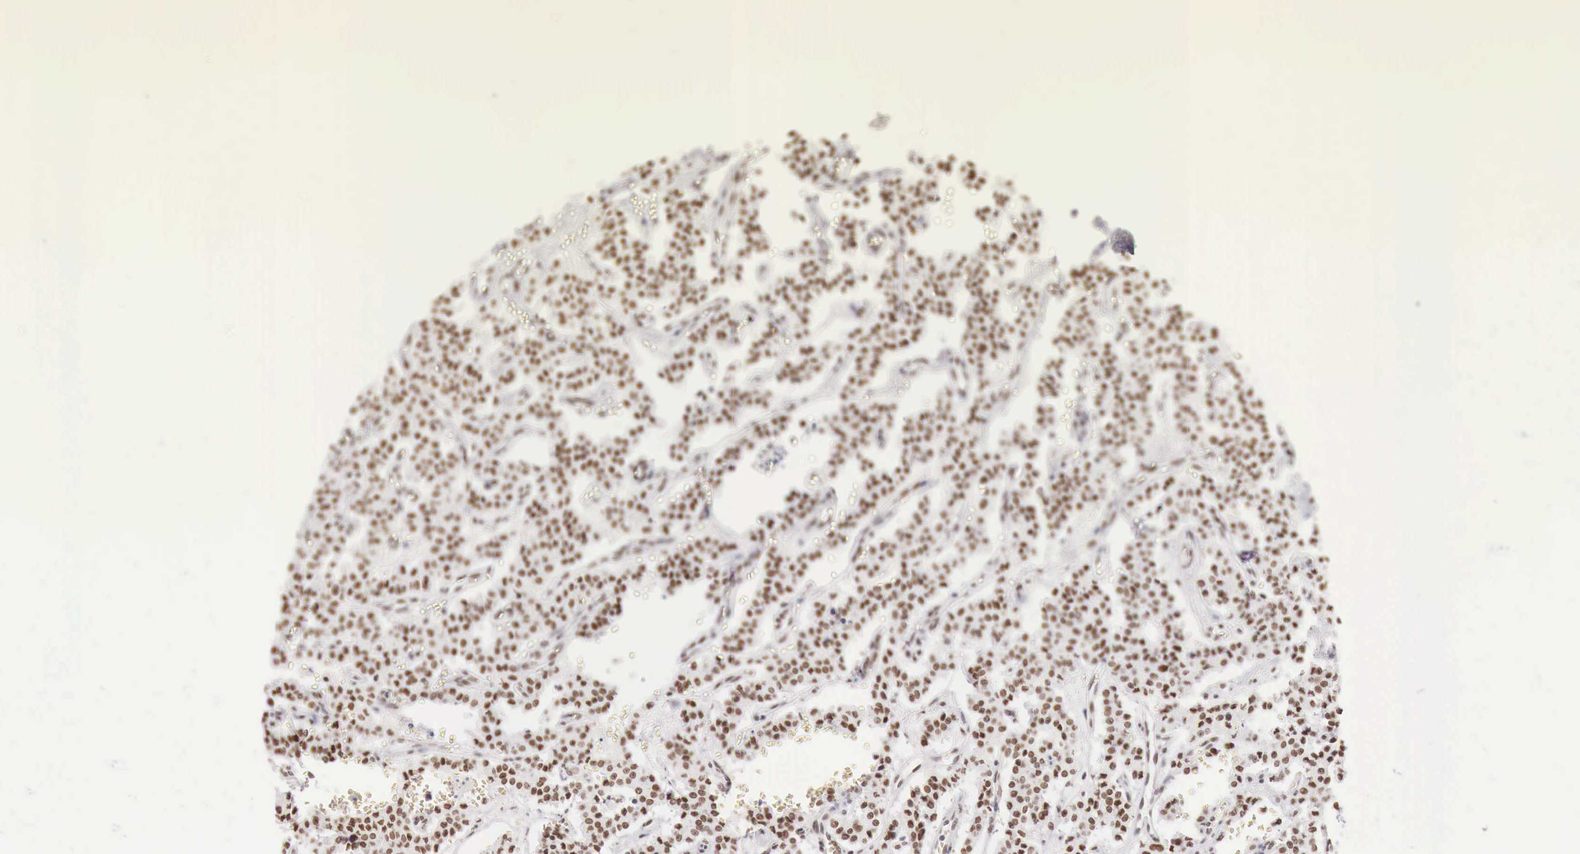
{"staining": {"intensity": "moderate", "quantity": "25%-75%", "location": "nuclear"}, "tissue": "carcinoid", "cell_type": "Tumor cells", "image_type": "cancer", "snomed": [{"axis": "morphology", "description": "Carcinoid, malignant, NOS"}, {"axis": "topography", "description": "Bronchus"}], "caption": "Tumor cells reveal medium levels of moderate nuclear expression in about 25%-75% of cells in carcinoid. (brown staining indicates protein expression, while blue staining denotes nuclei).", "gene": "PHF14", "patient": {"sex": "male", "age": 55}}